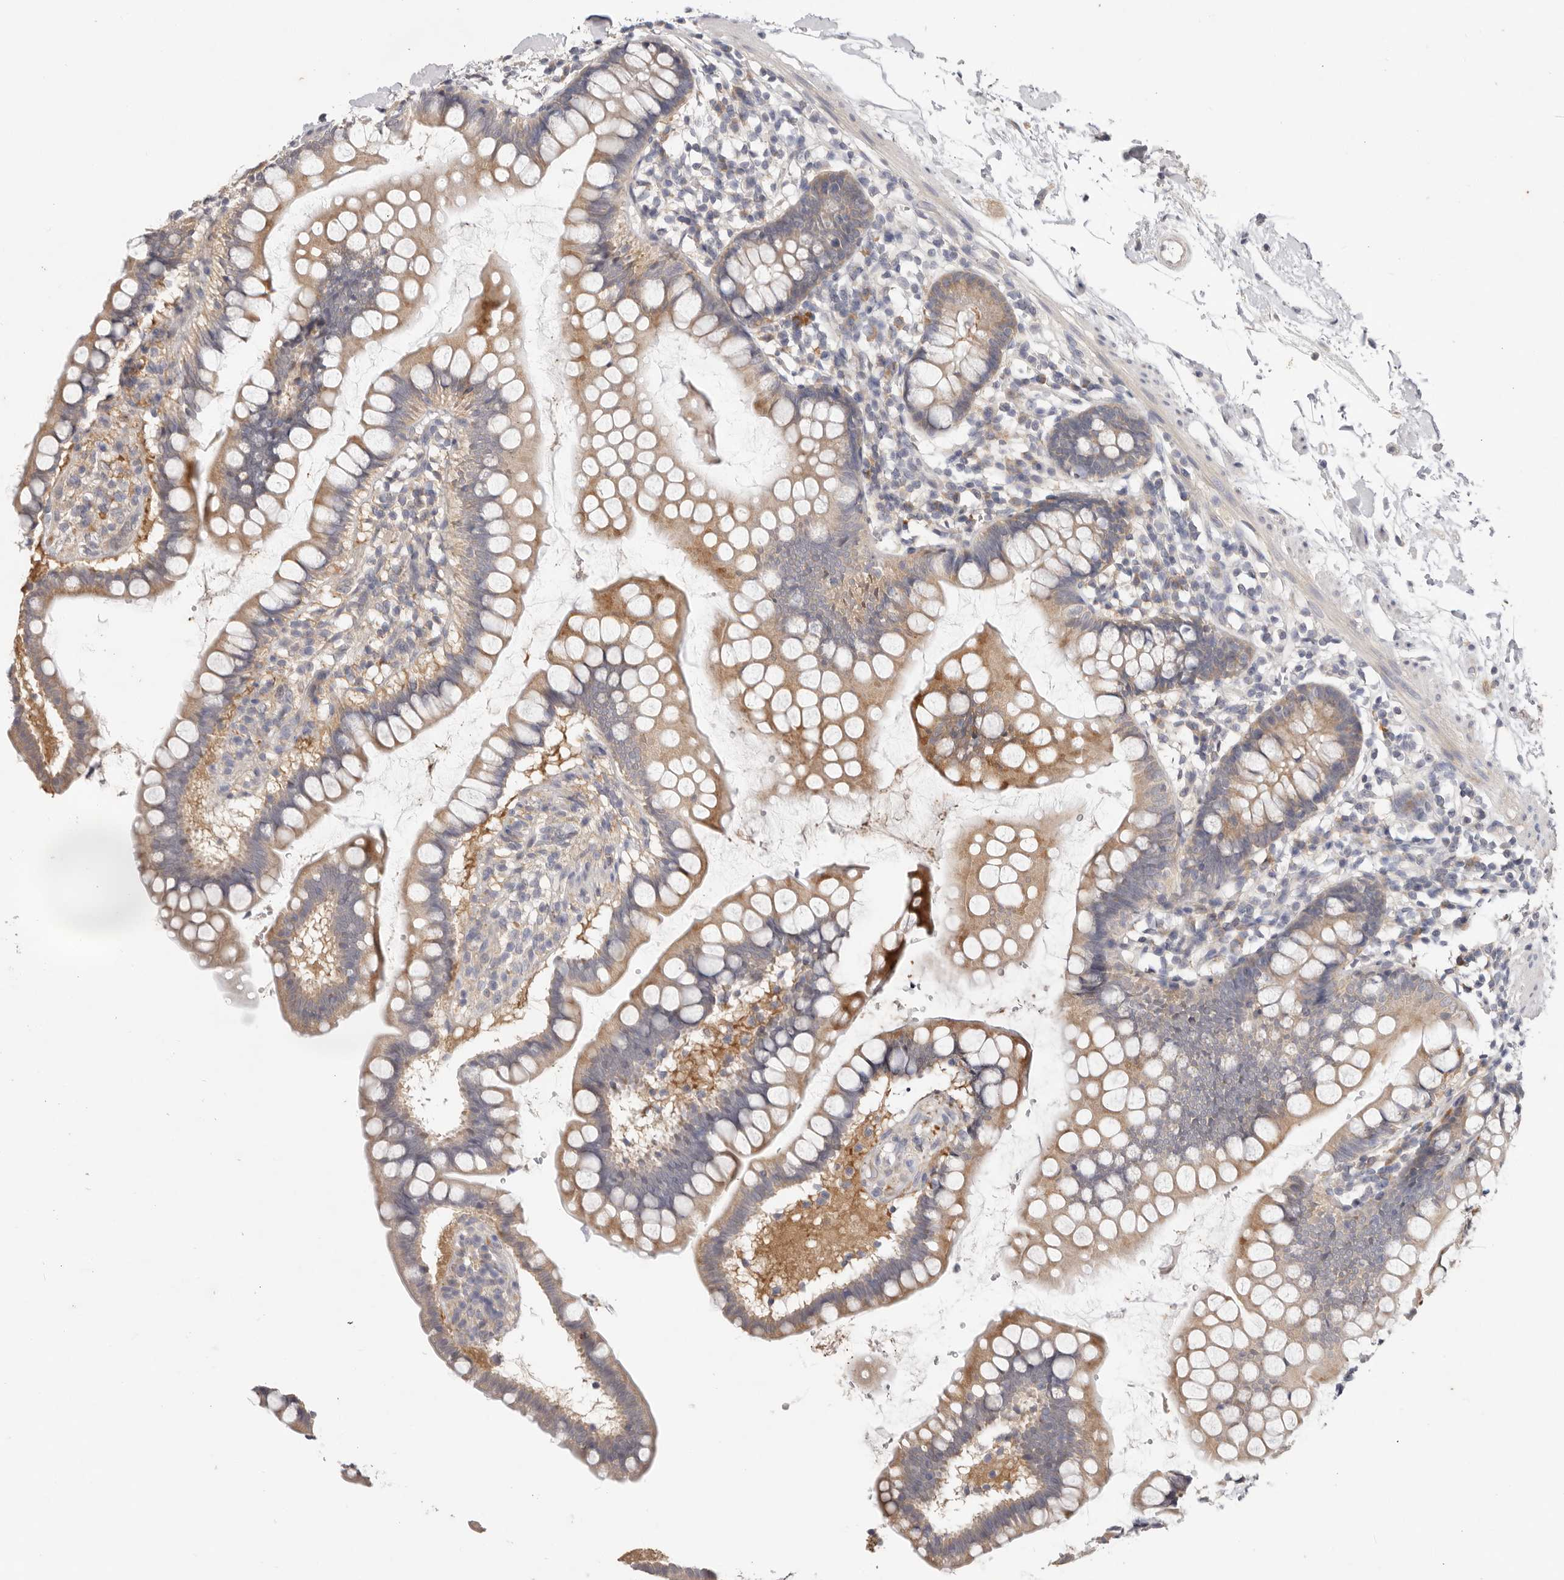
{"staining": {"intensity": "moderate", "quantity": "25%-75%", "location": "cytoplasmic/membranous"}, "tissue": "small intestine", "cell_type": "Glandular cells", "image_type": "normal", "snomed": [{"axis": "morphology", "description": "Normal tissue, NOS"}, {"axis": "topography", "description": "Small intestine"}], "caption": "Immunohistochemical staining of normal small intestine shows moderate cytoplasmic/membranous protein expression in about 25%-75% of glandular cells. (brown staining indicates protein expression, while blue staining denotes nuclei).", "gene": "WDR77", "patient": {"sex": "female", "age": 84}}